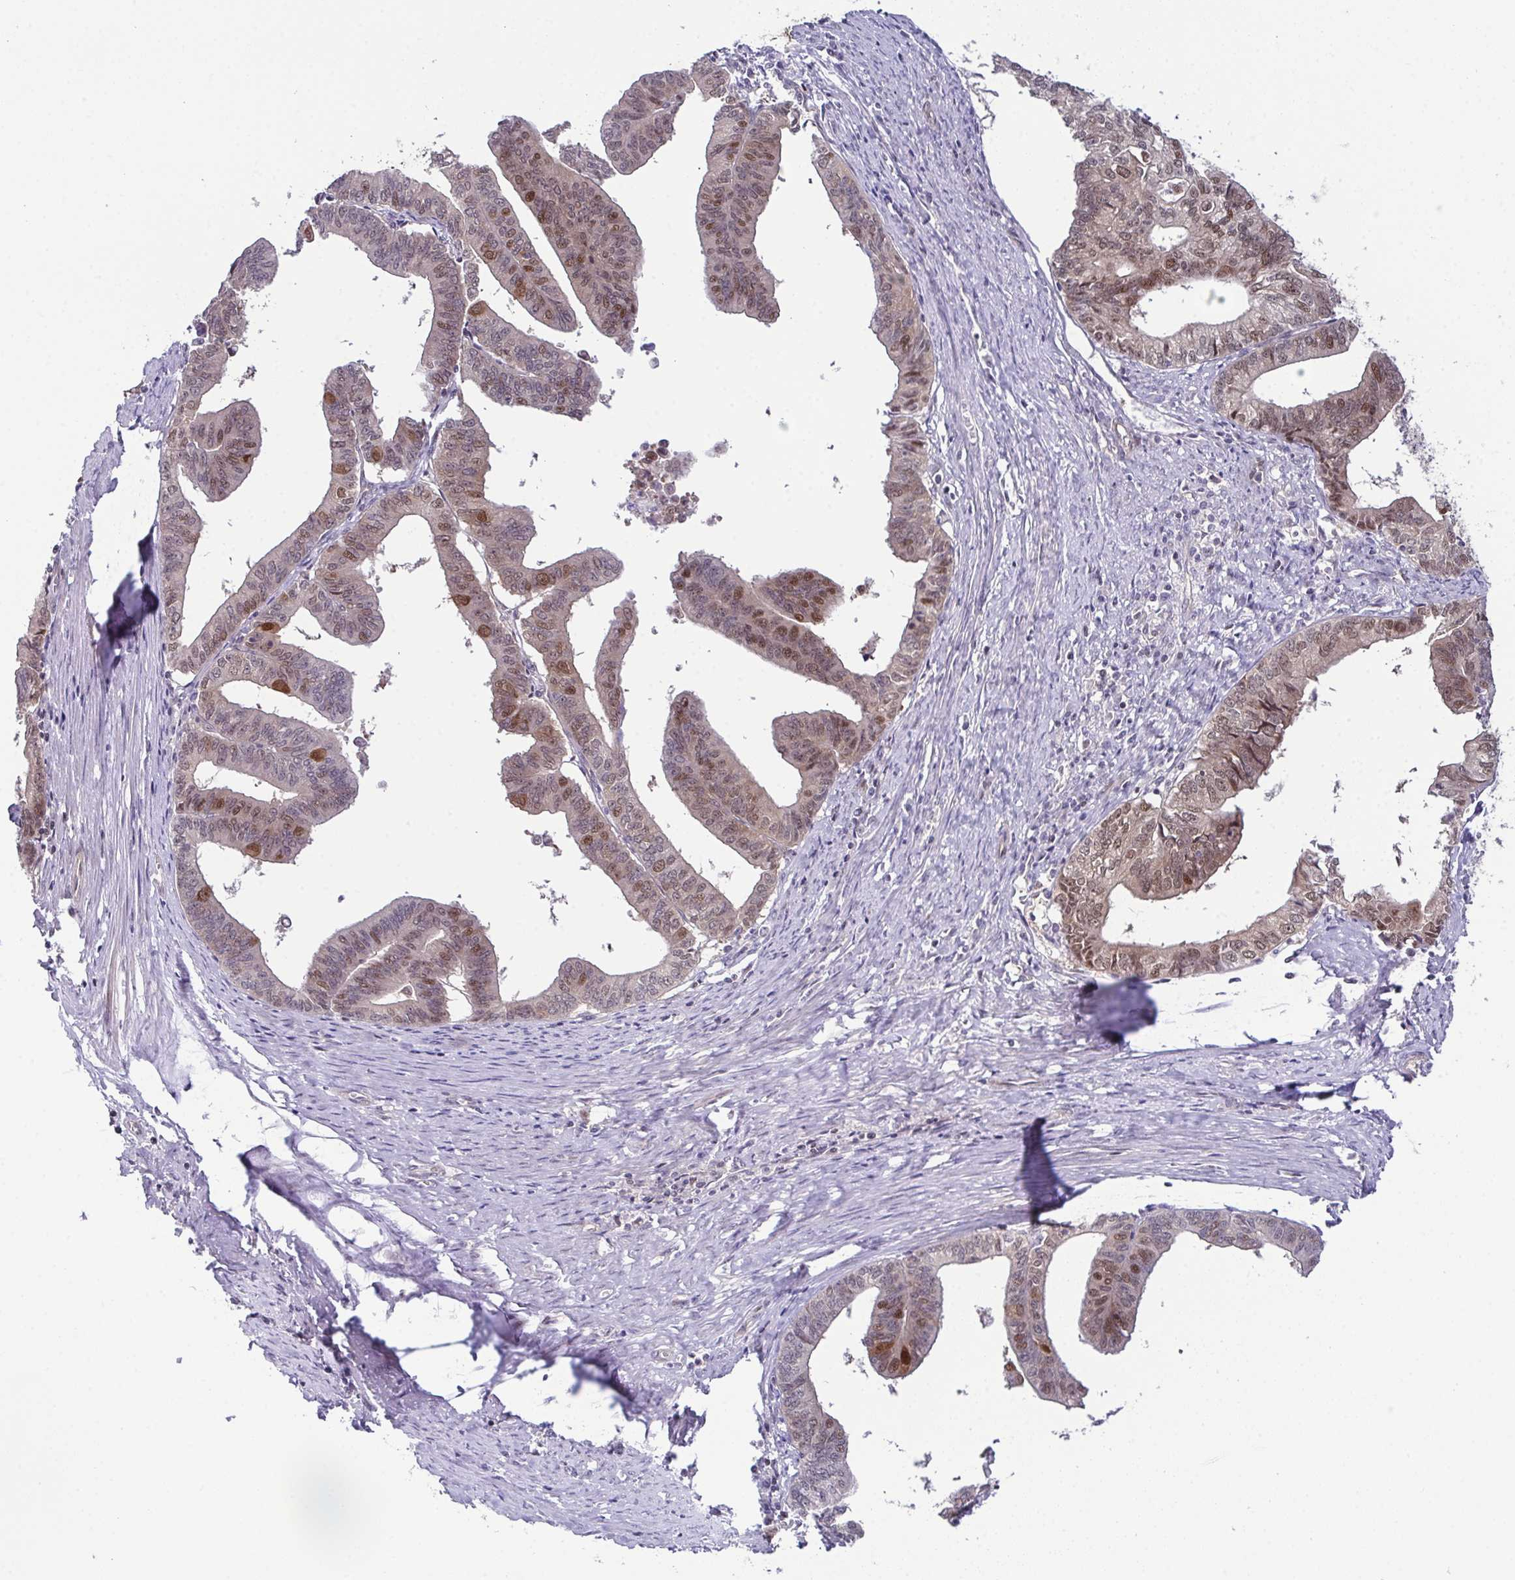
{"staining": {"intensity": "moderate", "quantity": "25%-75%", "location": "nuclear"}, "tissue": "endometrial cancer", "cell_type": "Tumor cells", "image_type": "cancer", "snomed": [{"axis": "morphology", "description": "Adenocarcinoma, NOS"}, {"axis": "topography", "description": "Endometrium"}], "caption": "Moderate nuclear positivity is identified in approximately 25%-75% of tumor cells in endometrial adenocarcinoma.", "gene": "DNAJB1", "patient": {"sex": "female", "age": 65}}